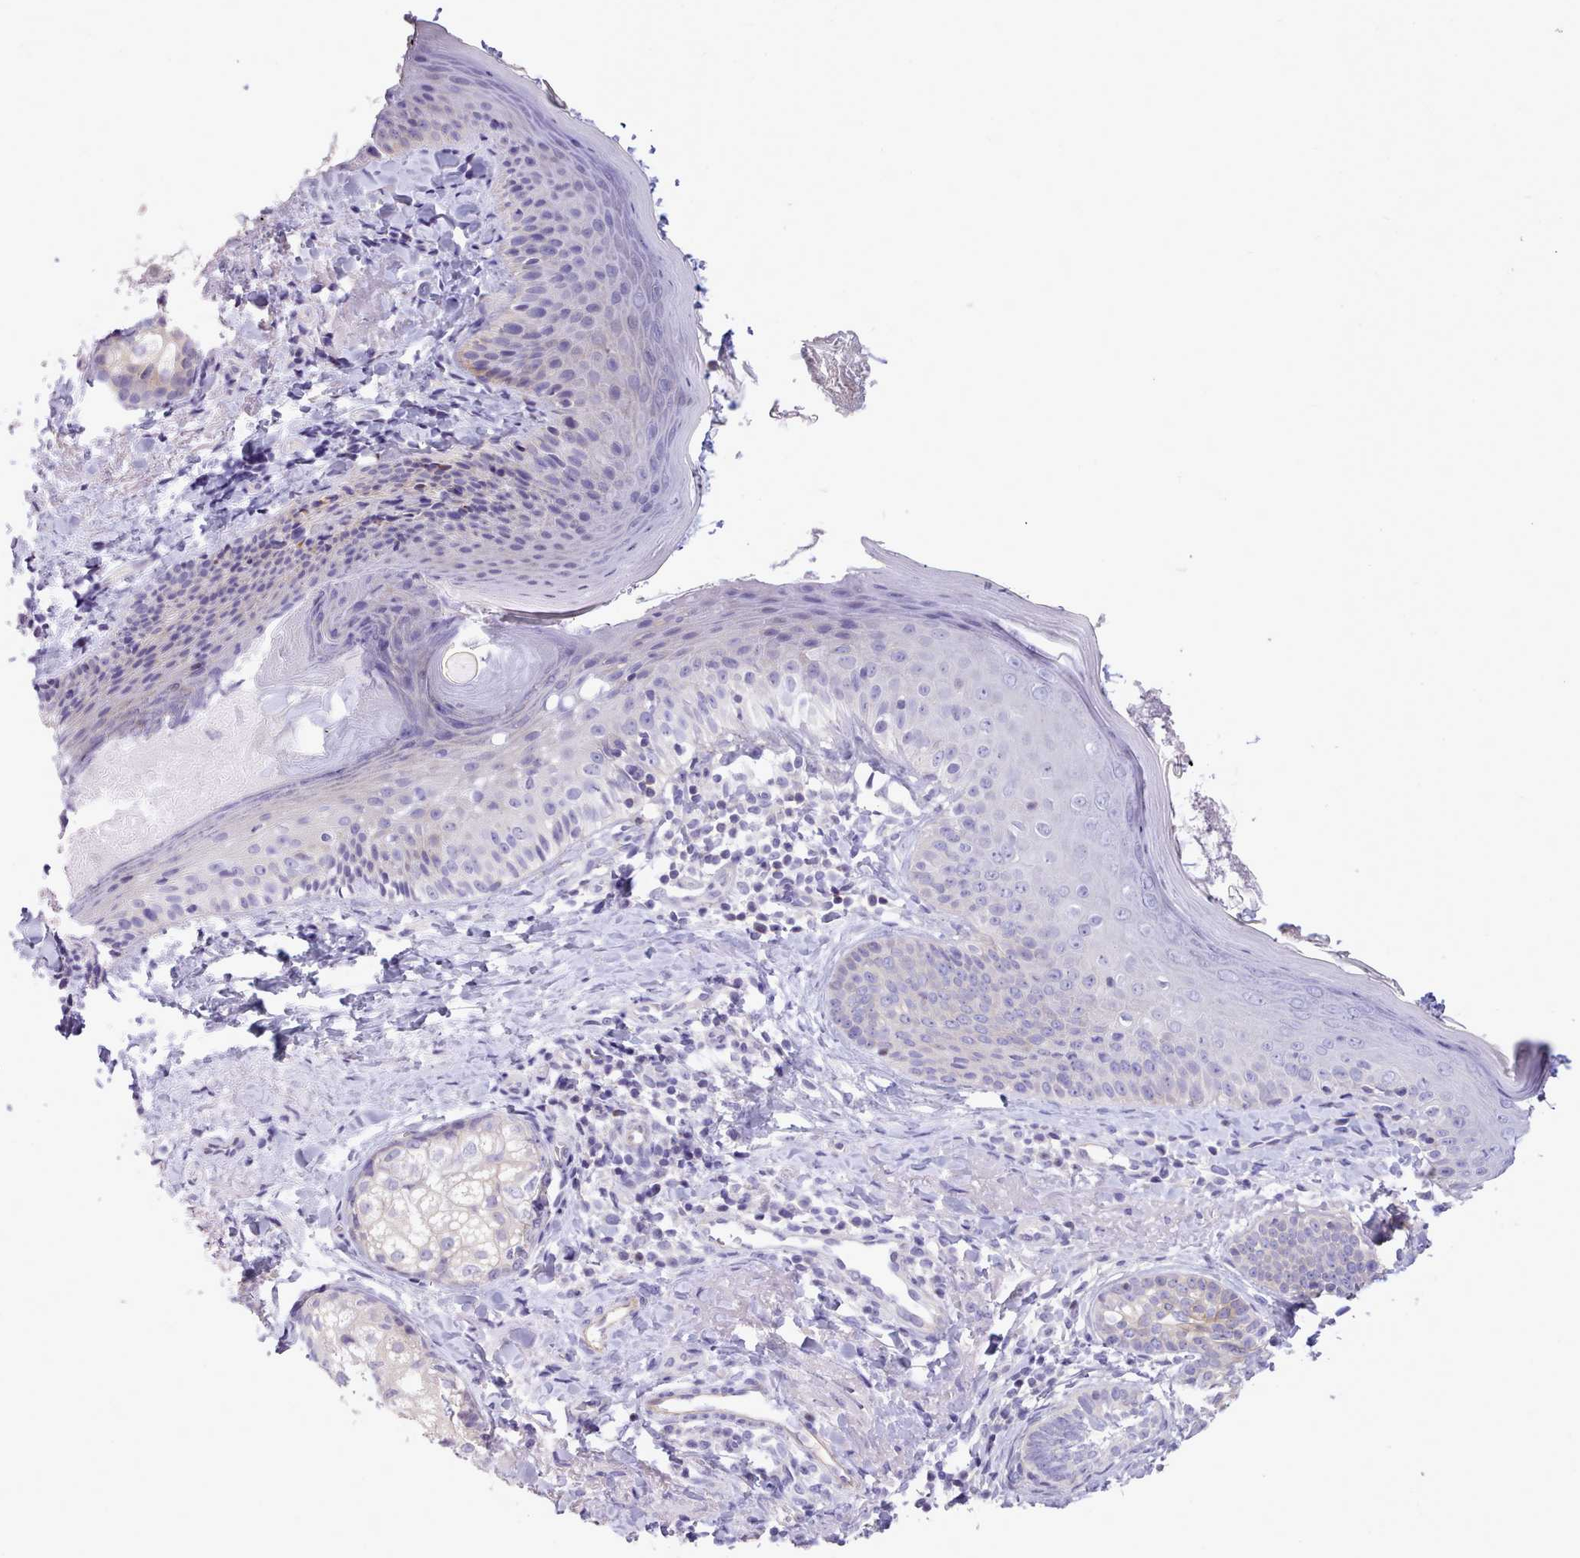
{"staining": {"intensity": "negative", "quantity": "none", "location": "none"}, "tissue": "skin", "cell_type": "Fibroblasts", "image_type": "normal", "snomed": [{"axis": "morphology", "description": "Normal tissue, NOS"}, {"axis": "topography", "description": "Skin"}], "caption": "An IHC photomicrograph of unremarkable skin is shown. There is no staining in fibroblasts of skin.", "gene": "CYP2A13", "patient": {"sex": "male", "age": 57}}